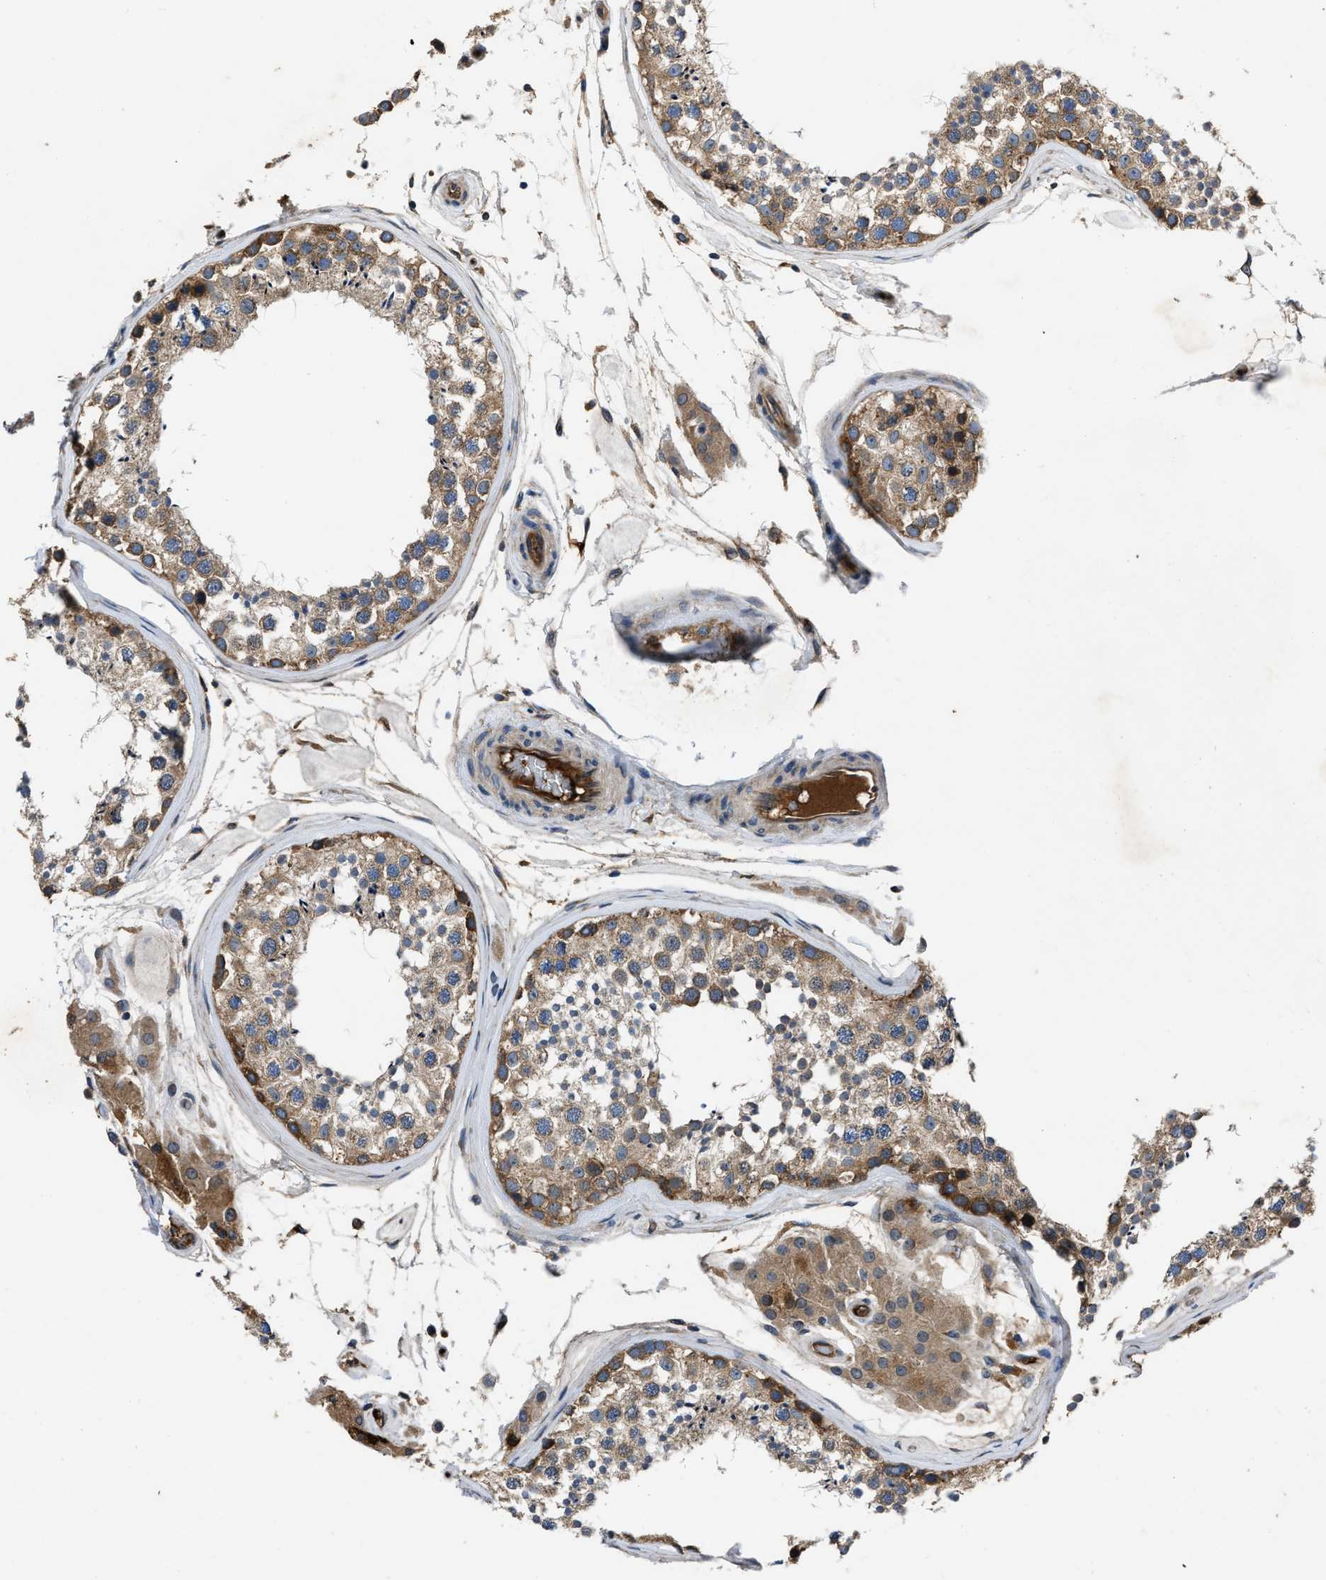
{"staining": {"intensity": "moderate", "quantity": ">75%", "location": "cytoplasmic/membranous"}, "tissue": "testis", "cell_type": "Cells in seminiferous ducts", "image_type": "normal", "snomed": [{"axis": "morphology", "description": "Normal tissue, NOS"}, {"axis": "topography", "description": "Testis"}], "caption": "There is medium levels of moderate cytoplasmic/membranous staining in cells in seminiferous ducts of unremarkable testis, as demonstrated by immunohistochemical staining (brown color).", "gene": "ERC1", "patient": {"sex": "male", "age": 46}}